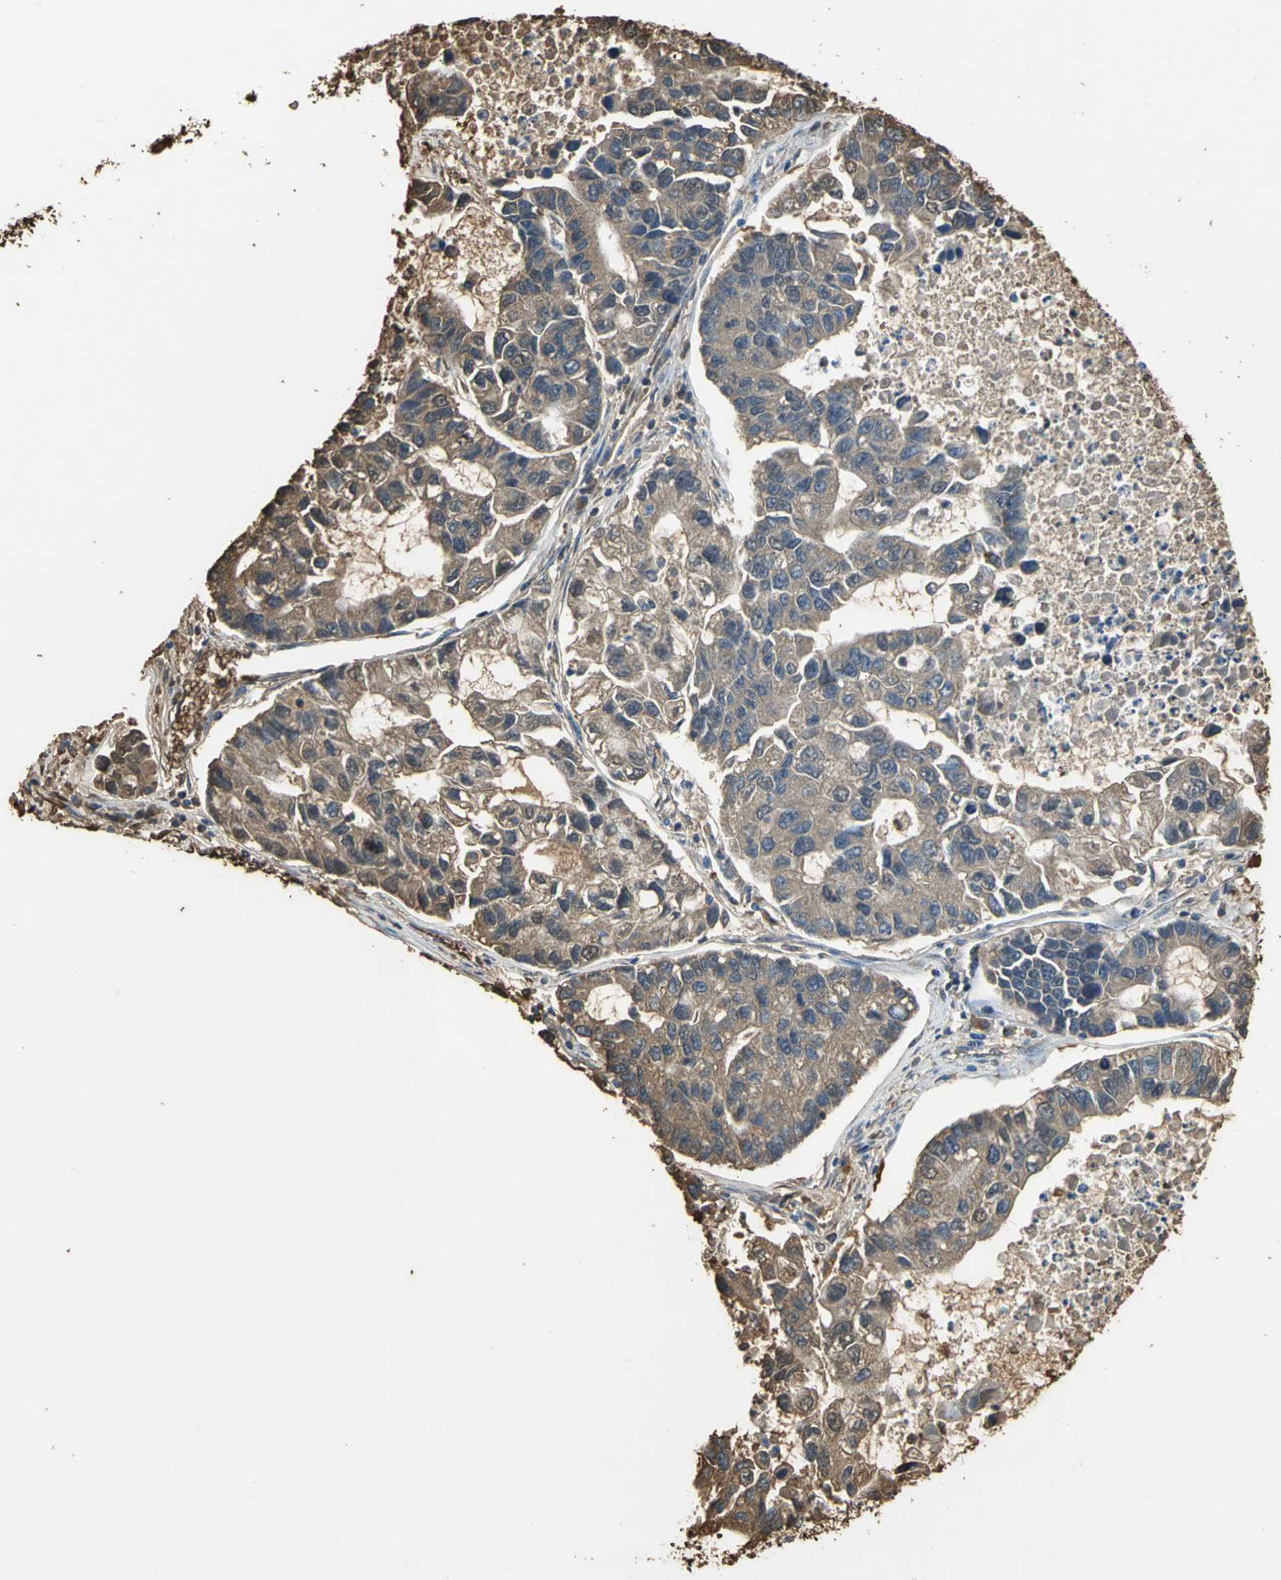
{"staining": {"intensity": "moderate", "quantity": ">75%", "location": "cytoplasmic/membranous"}, "tissue": "lung cancer", "cell_type": "Tumor cells", "image_type": "cancer", "snomed": [{"axis": "morphology", "description": "Adenocarcinoma, NOS"}, {"axis": "topography", "description": "Lung"}], "caption": "Lung adenocarcinoma stained for a protein (brown) shows moderate cytoplasmic/membranous positive staining in about >75% of tumor cells.", "gene": "TREM1", "patient": {"sex": "female", "age": 51}}